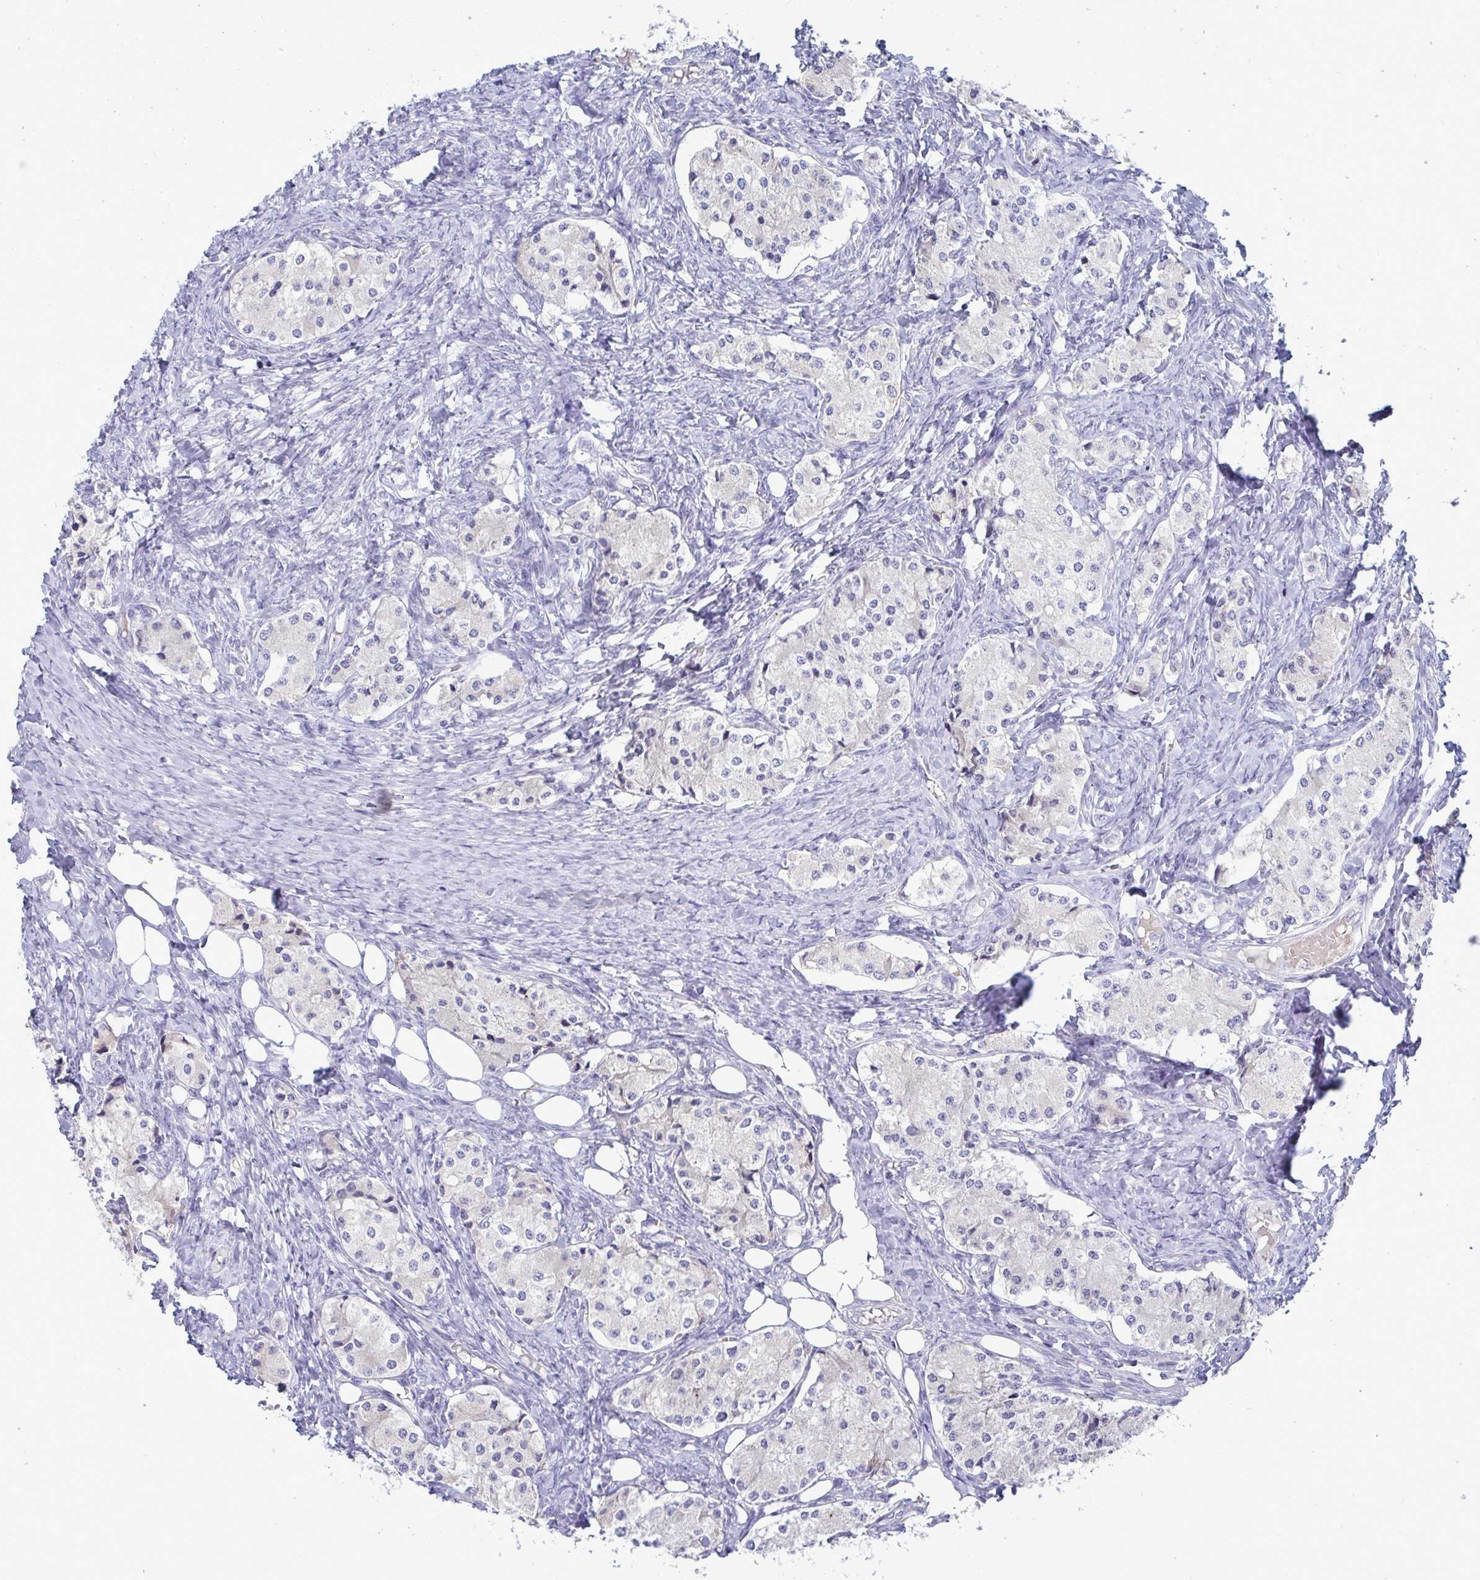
{"staining": {"intensity": "negative", "quantity": "none", "location": "none"}, "tissue": "carcinoid", "cell_type": "Tumor cells", "image_type": "cancer", "snomed": [{"axis": "morphology", "description": "Carcinoid, malignant, NOS"}, {"axis": "topography", "description": "Colon"}], "caption": "The photomicrograph displays no significant expression in tumor cells of carcinoid (malignant).", "gene": "TAS2R38", "patient": {"sex": "female", "age": 52}}